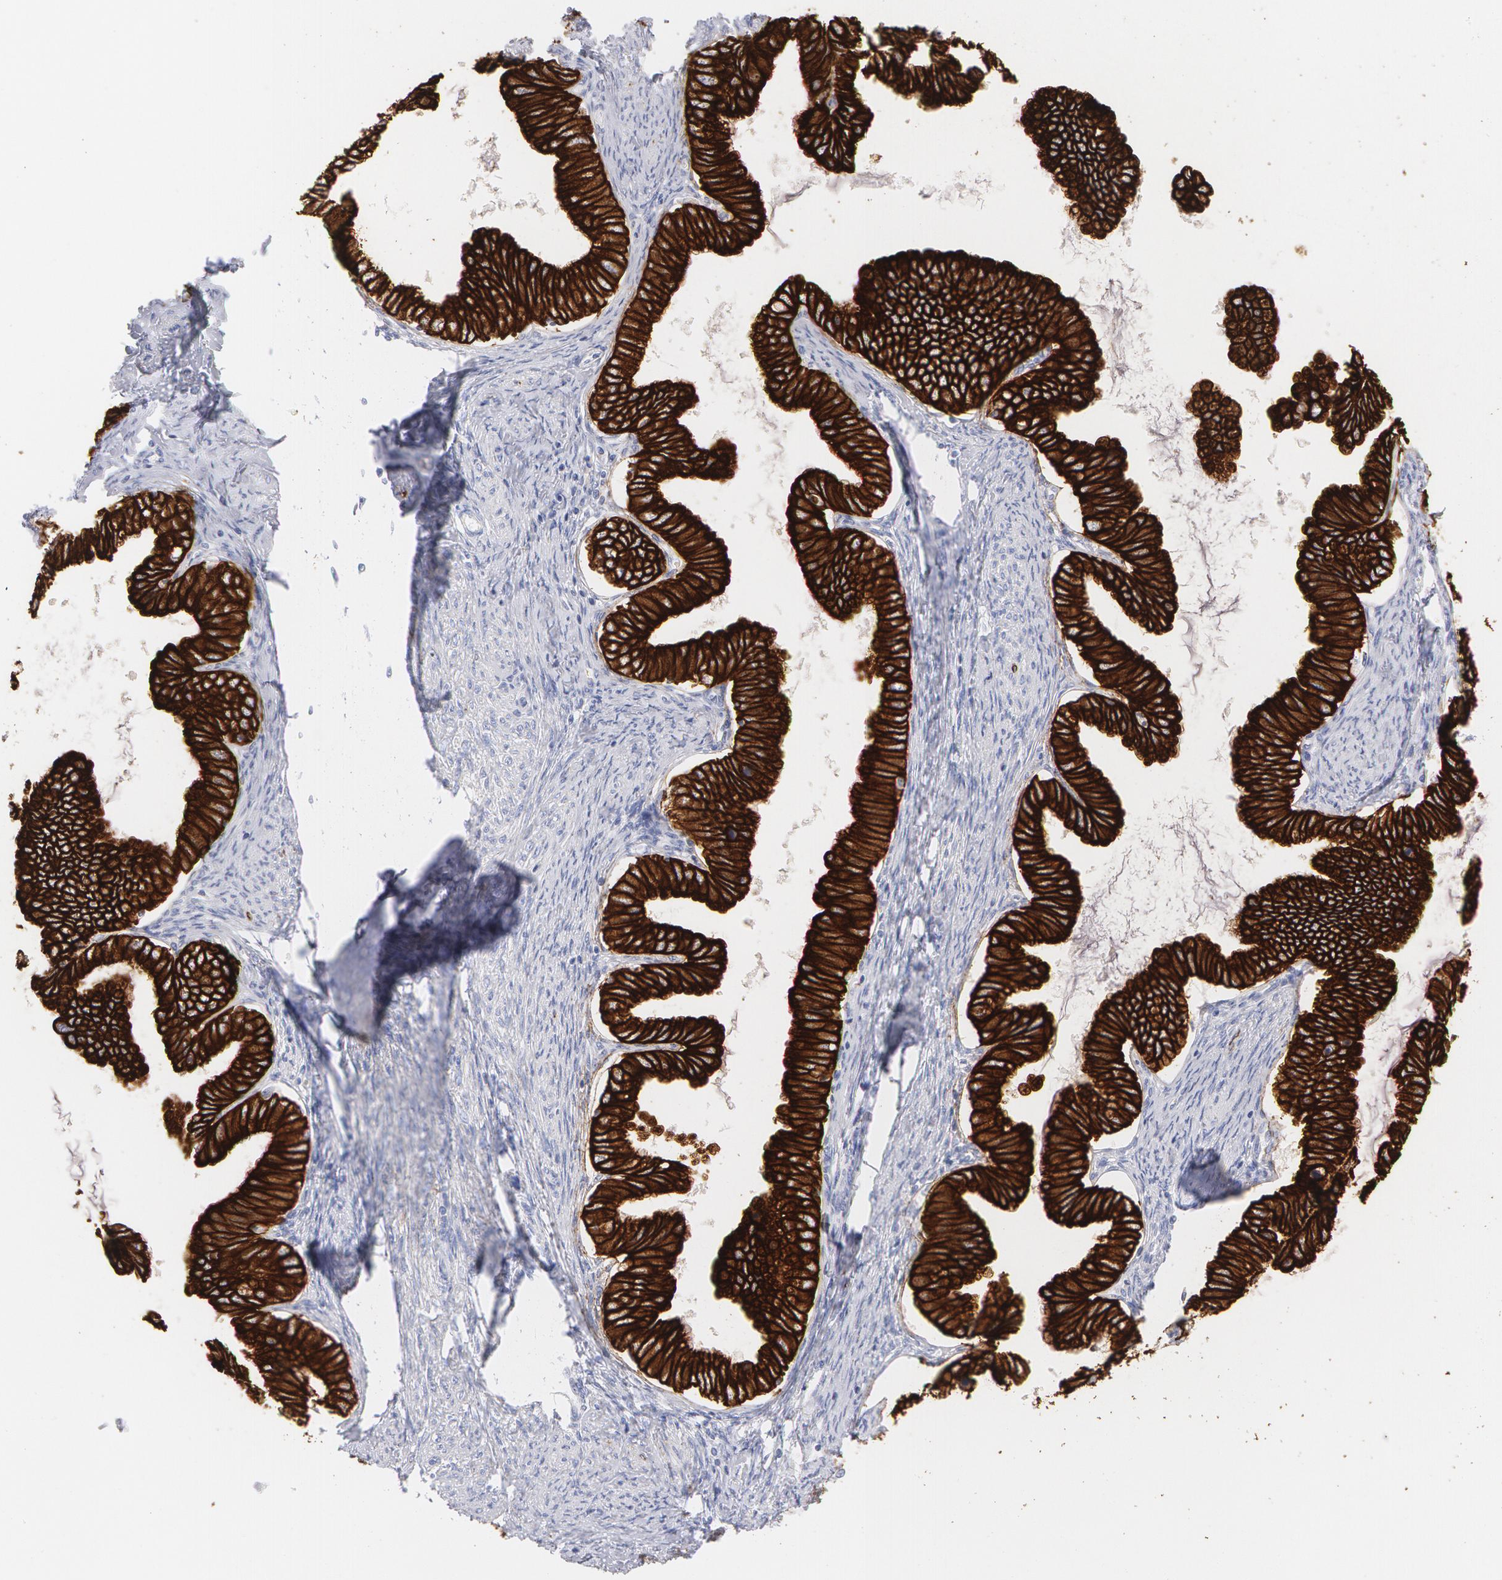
{"staining": {"intensity": "strong", "quantity": ">75%", "location": "cytoplasmic/membranous"}, "tissue": "cervical cancer", "cell_type": "Tumor cells", "image_type": "cancer", "snomed": [{"axis": "morphology", "description": "Adenocarcinoma, NOS"}, {"axis": "topography", "description": "Cervix"}], "caption": "Cervical adenocarcinoma stained for a protein (brown) demonstrates strong cytoplasmic/membranous positive staining in approximately >75% of tumor cells.", "gene": "KRT8", "patient": {"sex": "female", "age": 49}}